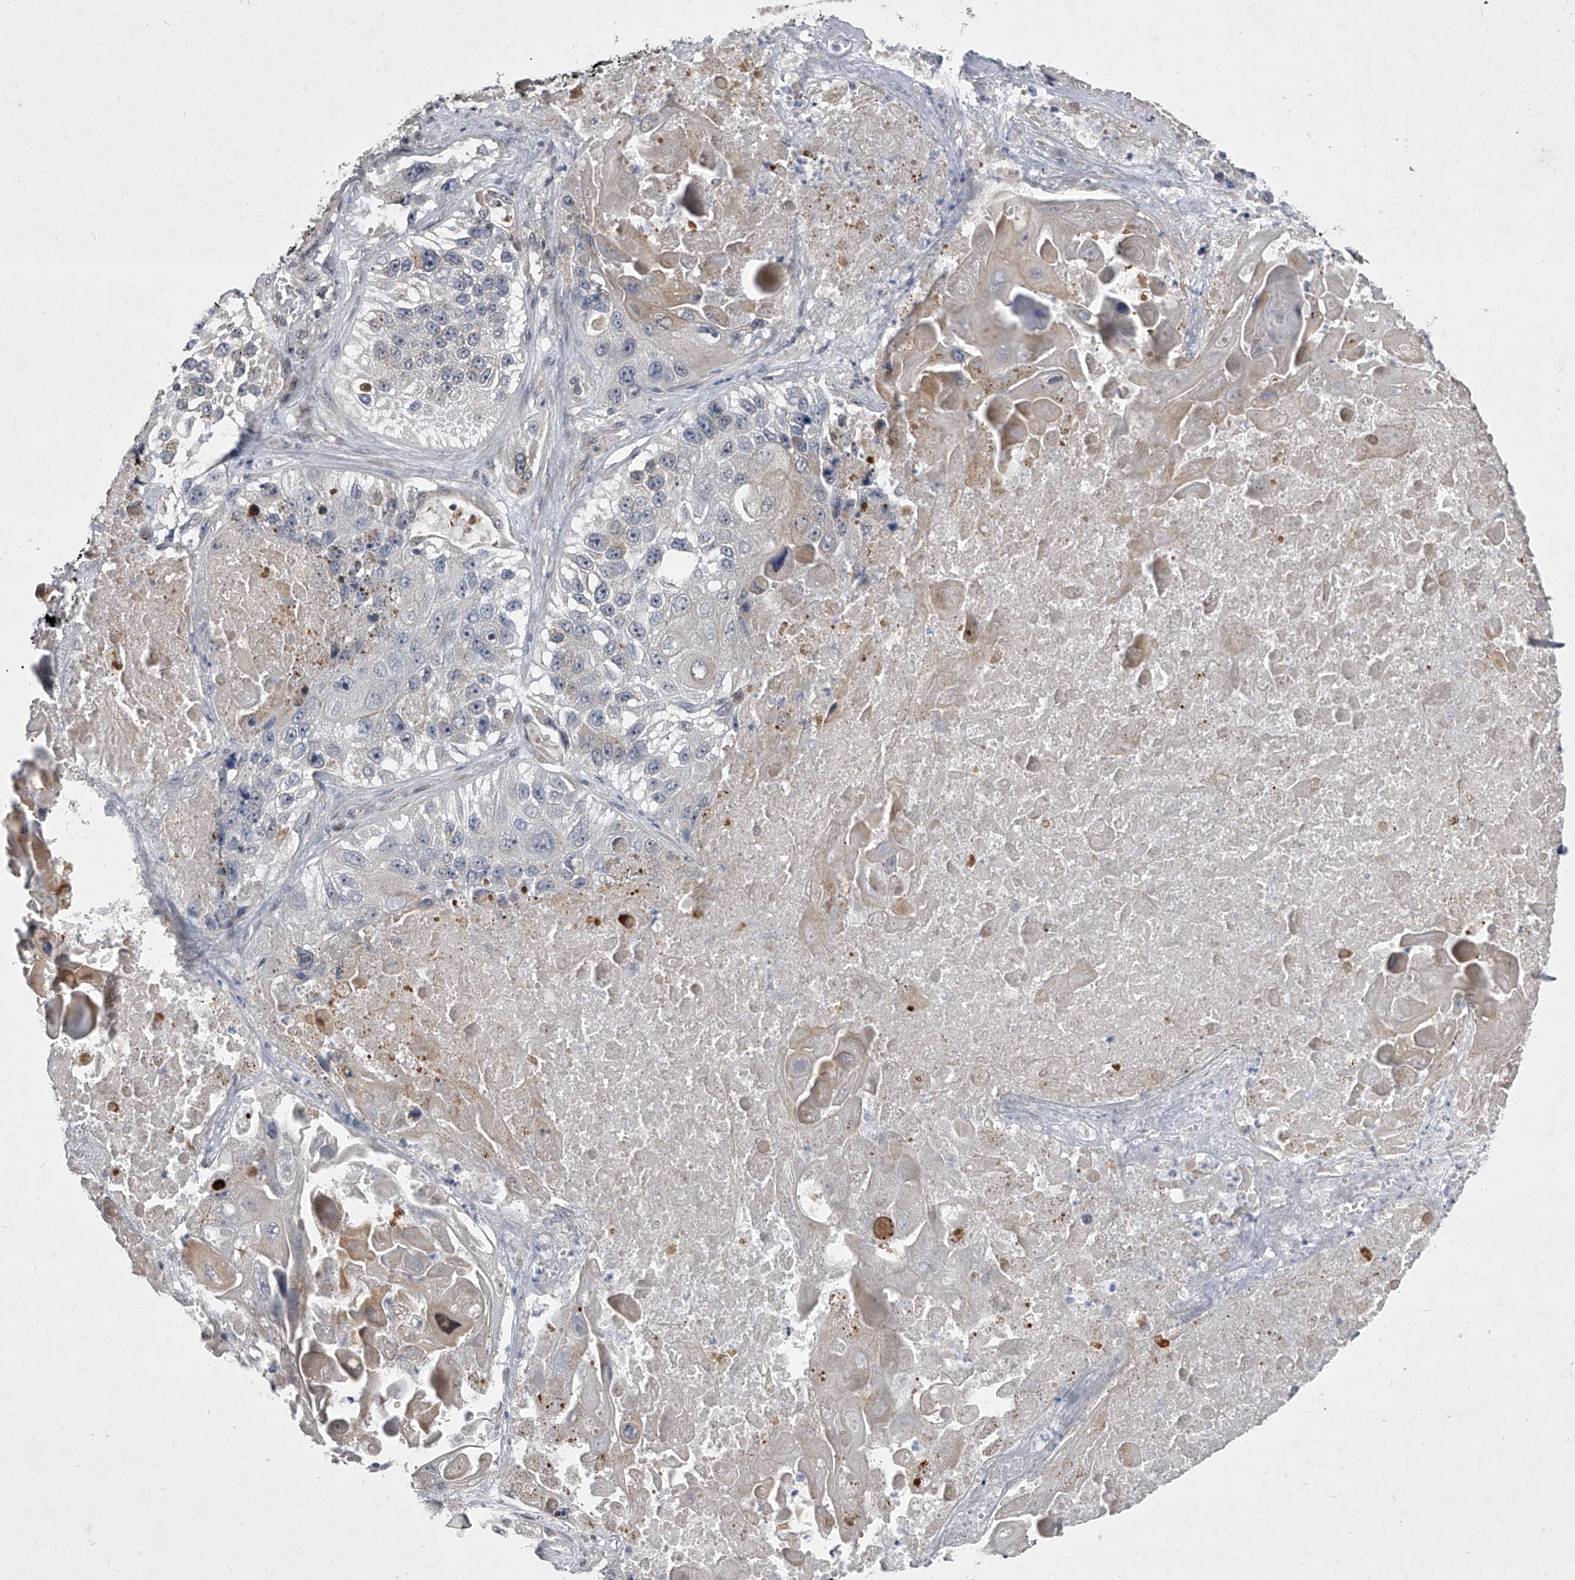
{"staining": {"intensity": "negative", "quantity": "none", "location": "none"}, "tissue": "lung cancer", "cell_type": "Tumor cells", "image_type": "cancer", "snomed": [{"axis": "morphology", "description": "Squamous cell carcinoma, NOS"}, {"axis": "topography", "description": "Lung"}], "caption": "The image demonstrates no significant expression in tumor cells of squamous cell carcinoma (lung).", "gene": "HEATR6", "patient": {"sex": "male", "age": 61}}